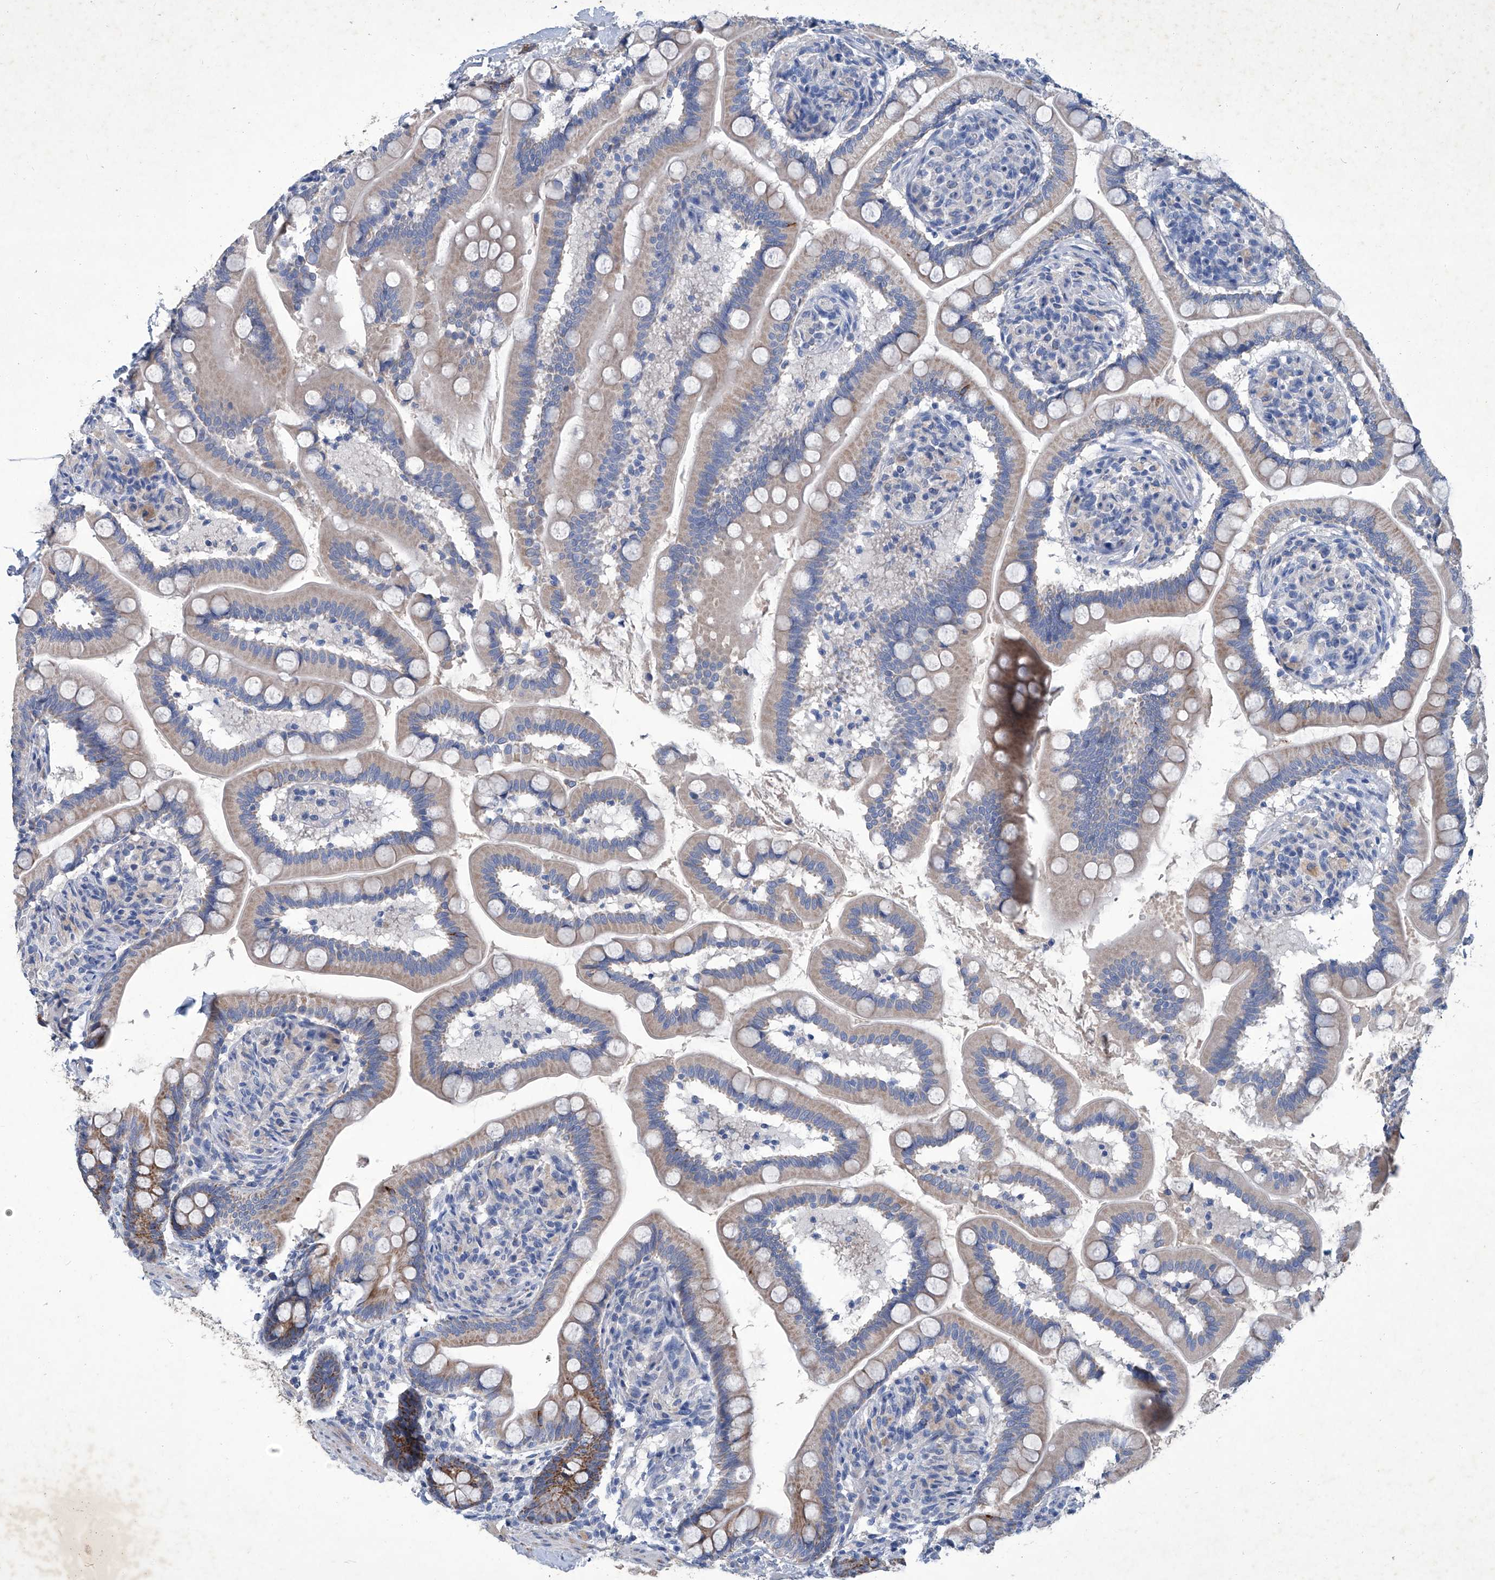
{"staining": {"intensity": "strong", "quantity": "25%-75%", "location": "cytoplasmic/membranous"}, "tissue": "small intestine", "cell_type": "Glandular cells", "image_type": "normal", "snomed": [{"axis": "morphology", "description": "Normal tissue, NOS"}, {"axis": "topography", "description": "Small intestine"}], "caption": "A high amount of strong cytoplasmic/membranous expression is present in approximately 25%-75% of glandular cells in unremarkable small intestine.", "gene": "MTARC1", "patient": {"sex": "female", "age": 64}}